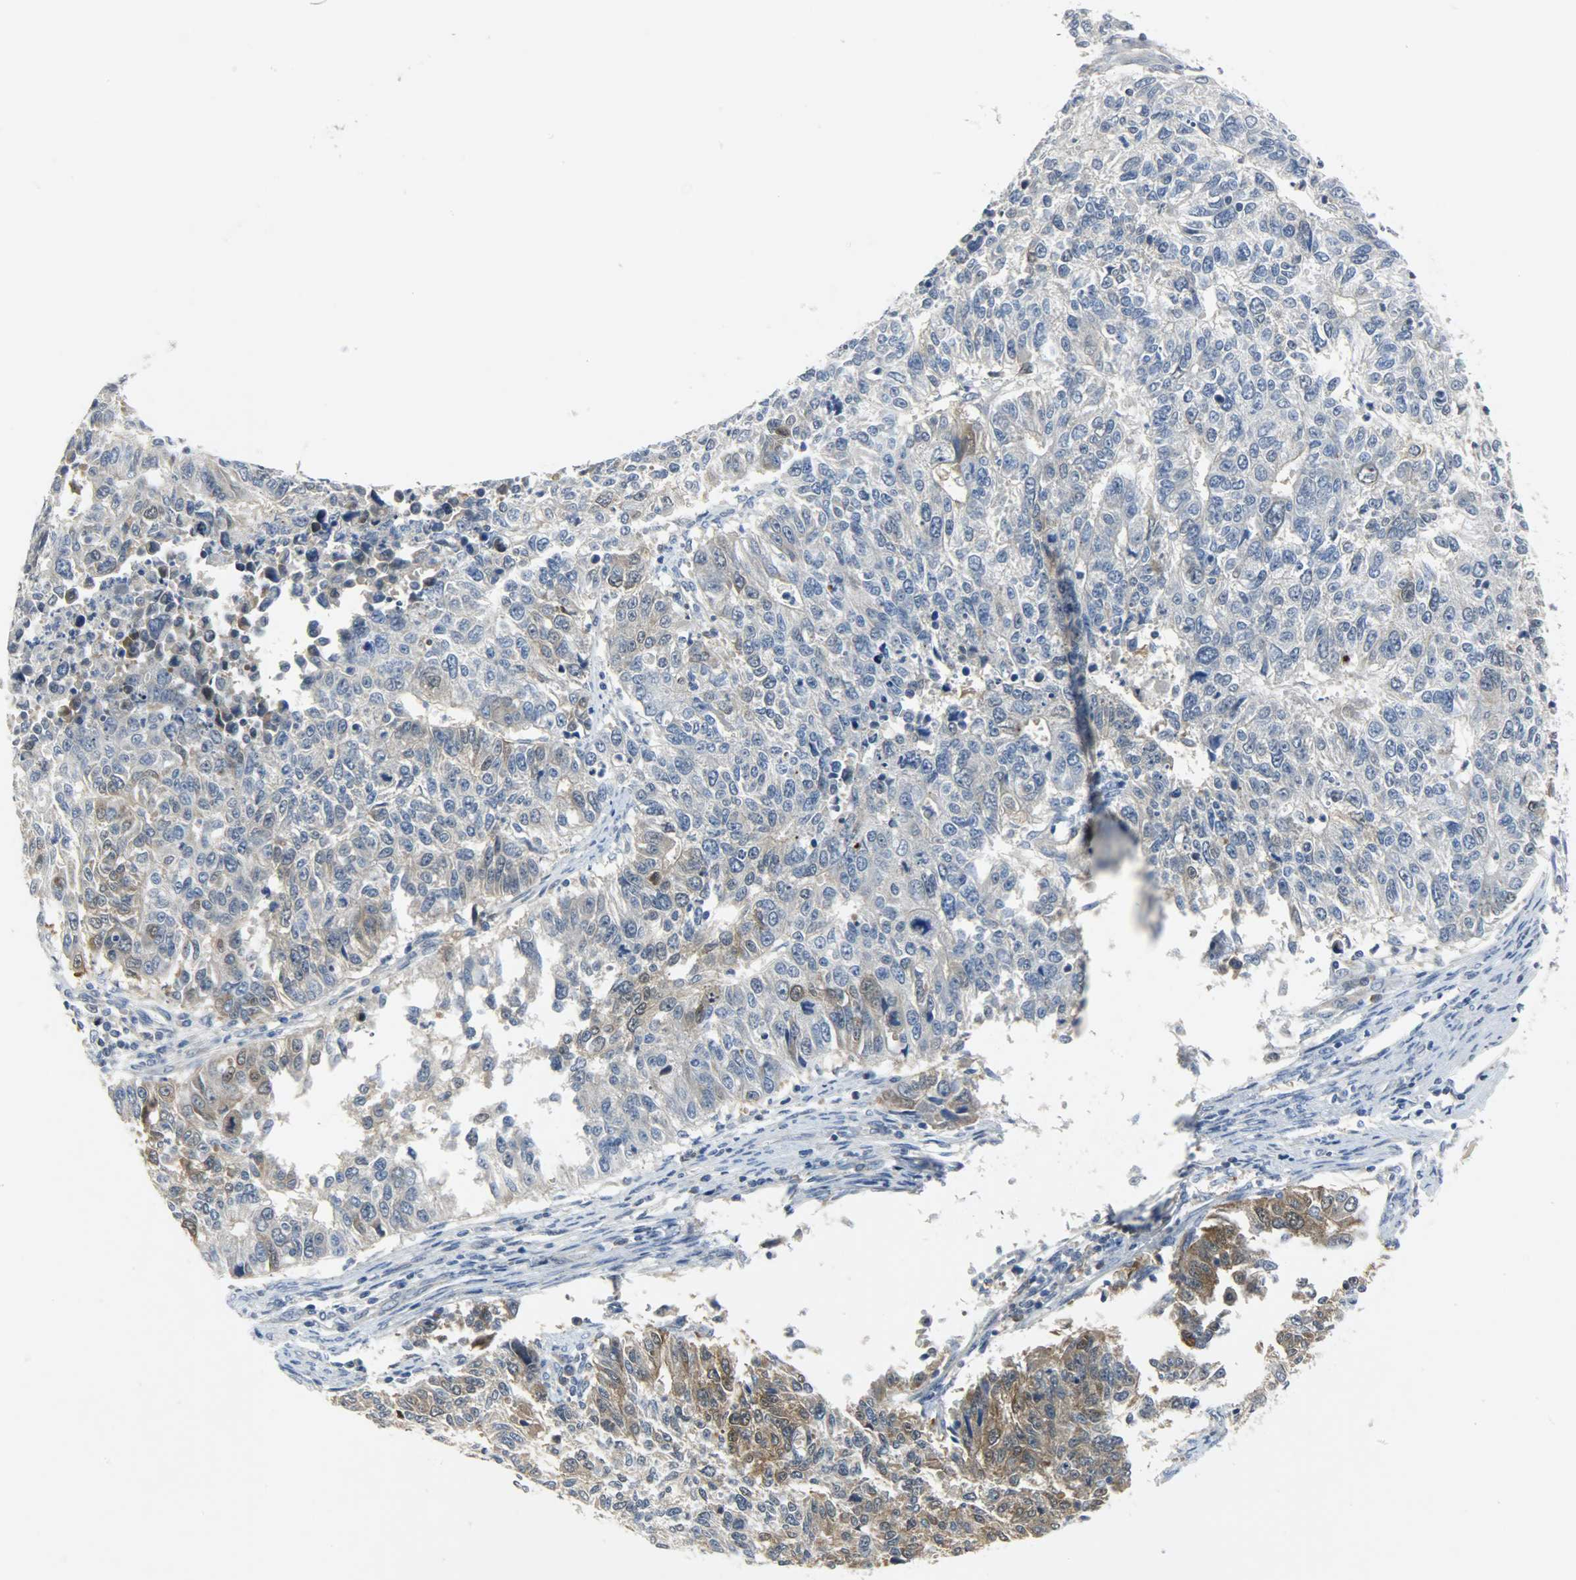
{"staining": {"intensity": "moderate", "quantity": "<25%", "location": "cytoplasmic/membranous"}, "tissue": "endometrial cancer", "cell_type": "Tumor cells", "image_type": "cancer", "snomed": [{"axis": "morphology", "description": "Adenocarcinoma, NOS"}, {"axis": "topography", "description": "Endometrium"}], "caption": "Protein expression by IHC shows moderate cytoplasmic/membranous staining in approximately <25% of tumor cells in endometrial adenocarcinoma. Nuclei are stained in blue.", "gene": "EIF4EBP1", "patient": {"sex": "female", "age": 42}}